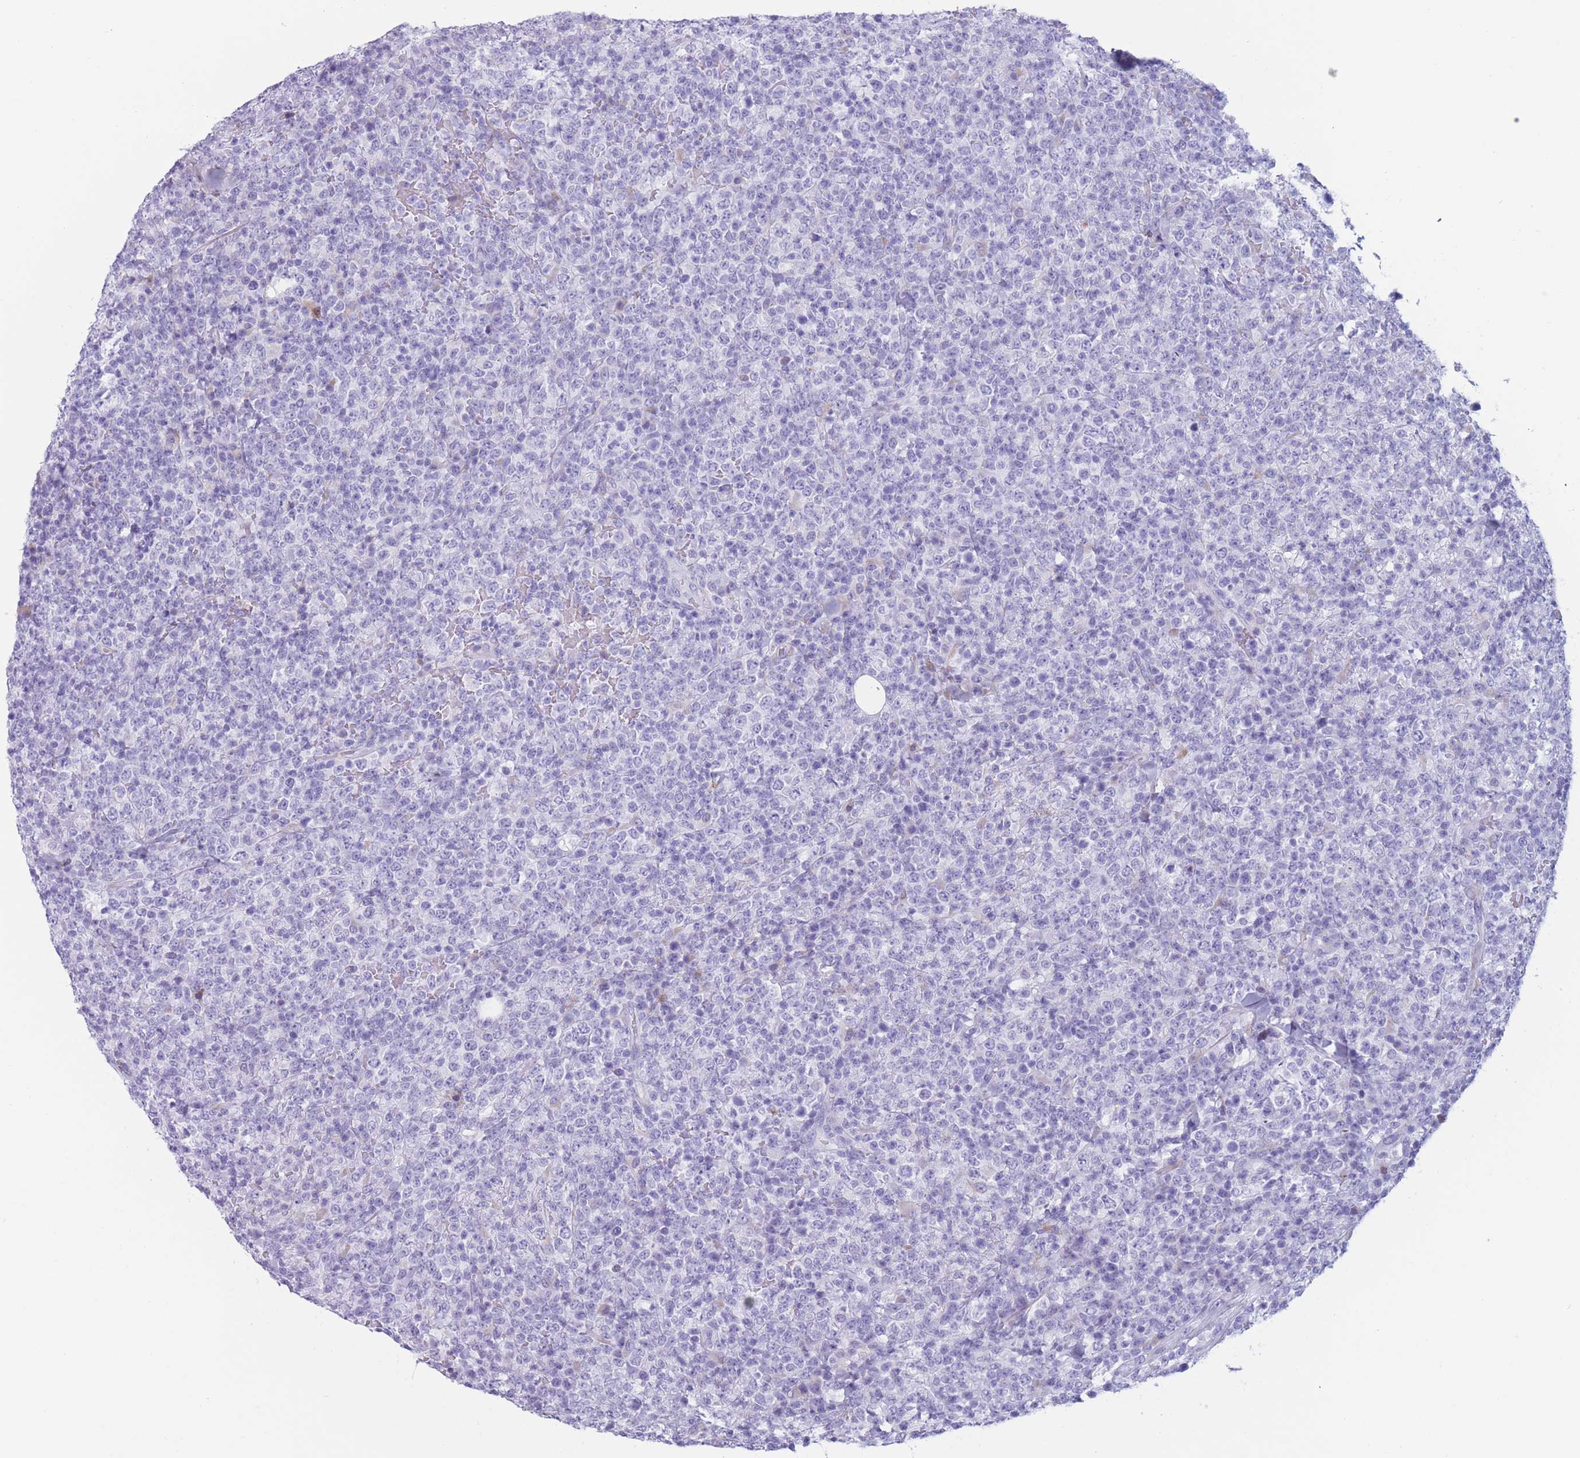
{"staining": {"intensity": "negative", "quantity": "none", "location": "none"}, "tissue": "lymphoma", "cell_type": "Tumor cells", "image_type": "cancer", "snomed": [{"axis": "morphology", "description": "Malignant lymphoma, non-Hodgkin's type, High grade"}, {"axis": "topography", "description": "Colon"}], "caption": "Tumor cells show no significant protein staining in malignant lymphoma, non-Hodgkin's type (high-grade).", "gene": "COL27A1", "patient": {"sex": "female", "age": 53}}